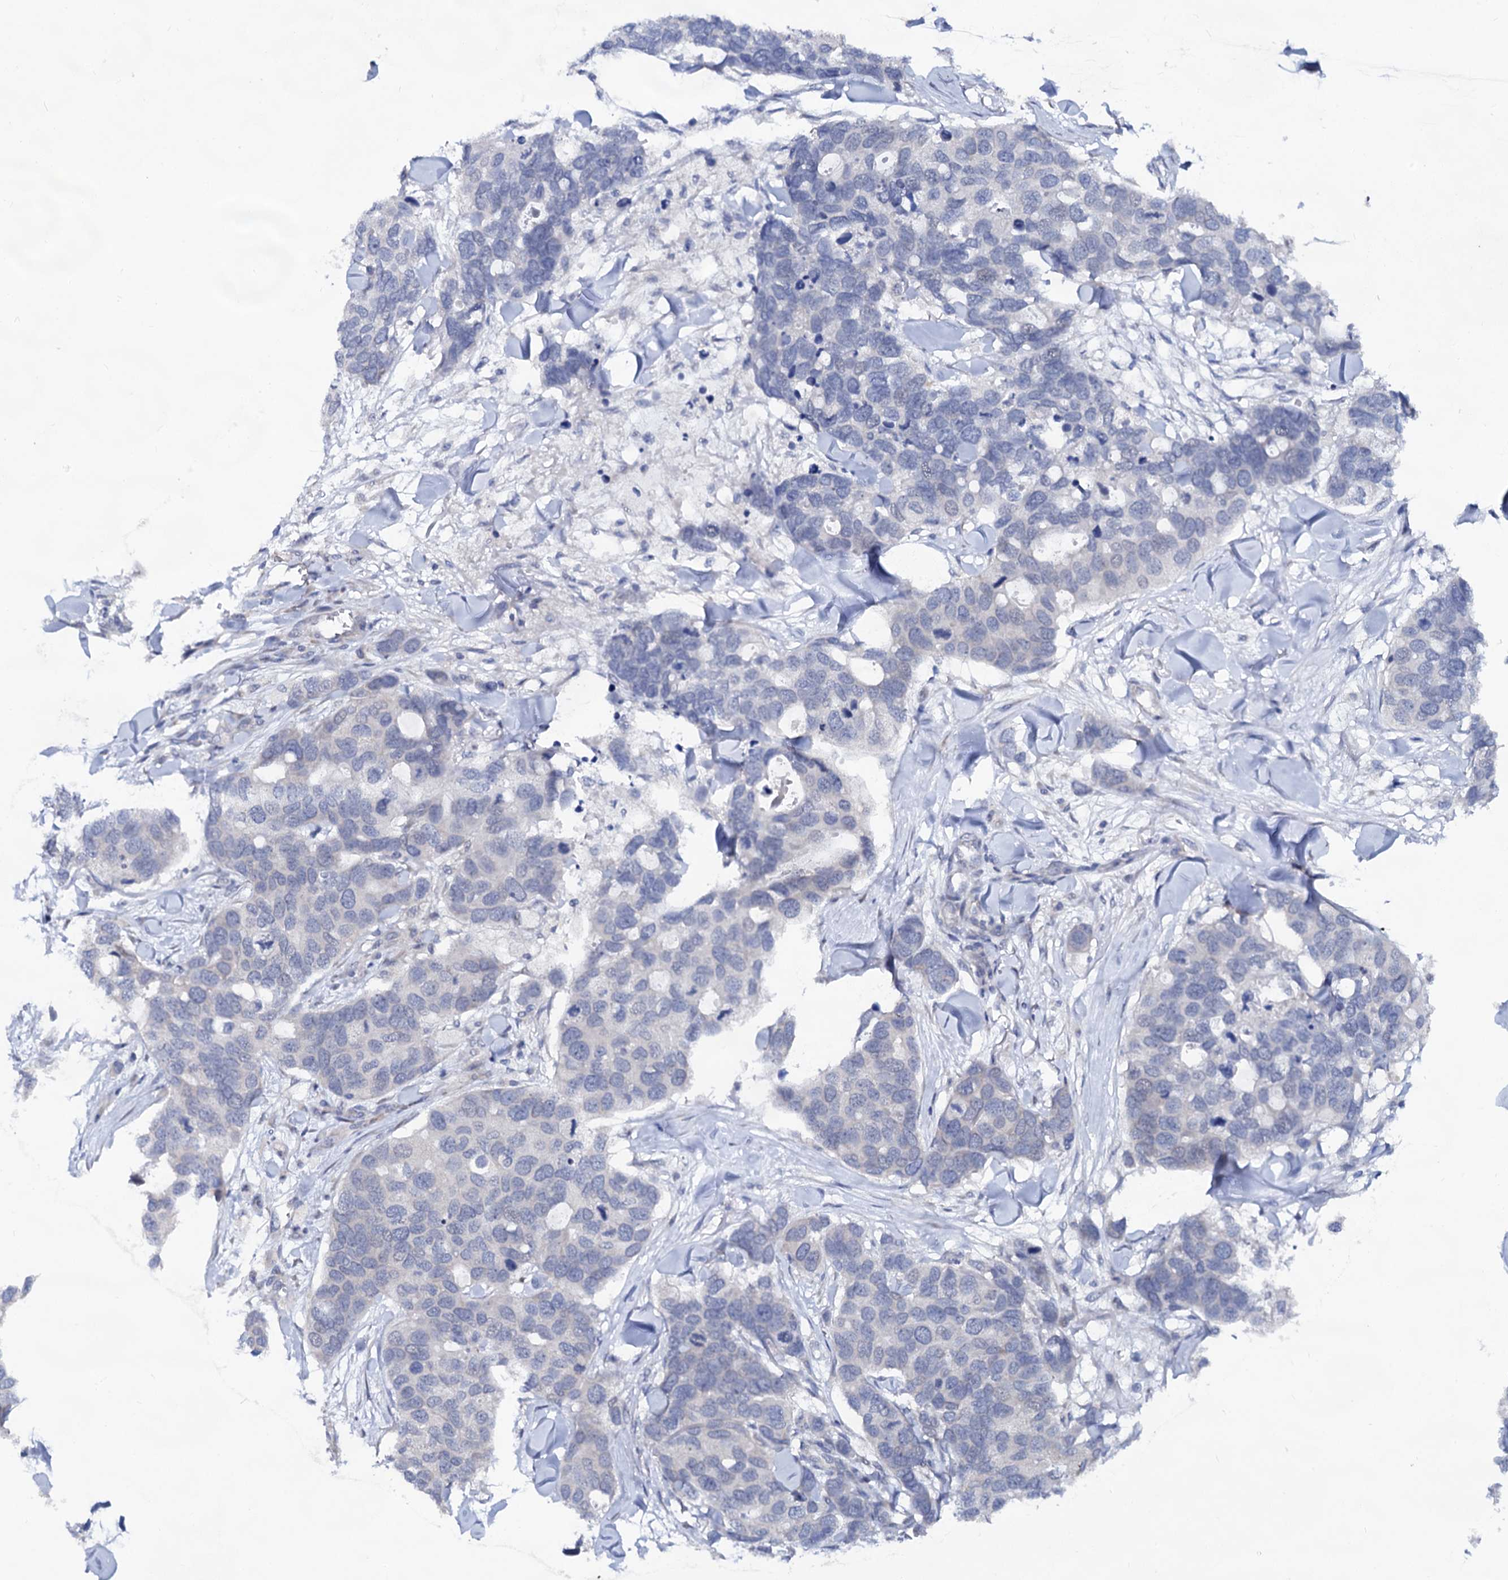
{"staining": {"intensity": "negative", "quantity": "none", "location": "none"}, "tissue": "breast cancer", "cell_type": "Tumor cells", "image_type": "cancer", "snomed": [{"axis": "morphology", "description": "Duct carcinoma"}, {"axis": "topography", "description": "Breast"}], "caption": "Immunohistochemistry histopathology image of neoplastic tissue: breast infiltrating ductal carcinoma stained with DAB displays no significant protein staining in tumor cells. The staining is performed using DAB (3,3'-diaminobenzidine) brown chromogen with nuclei counter-stained in using hematoxylin.", "gene": "CAPRIN2", "patient": {"sex": "female", "age": 83}}